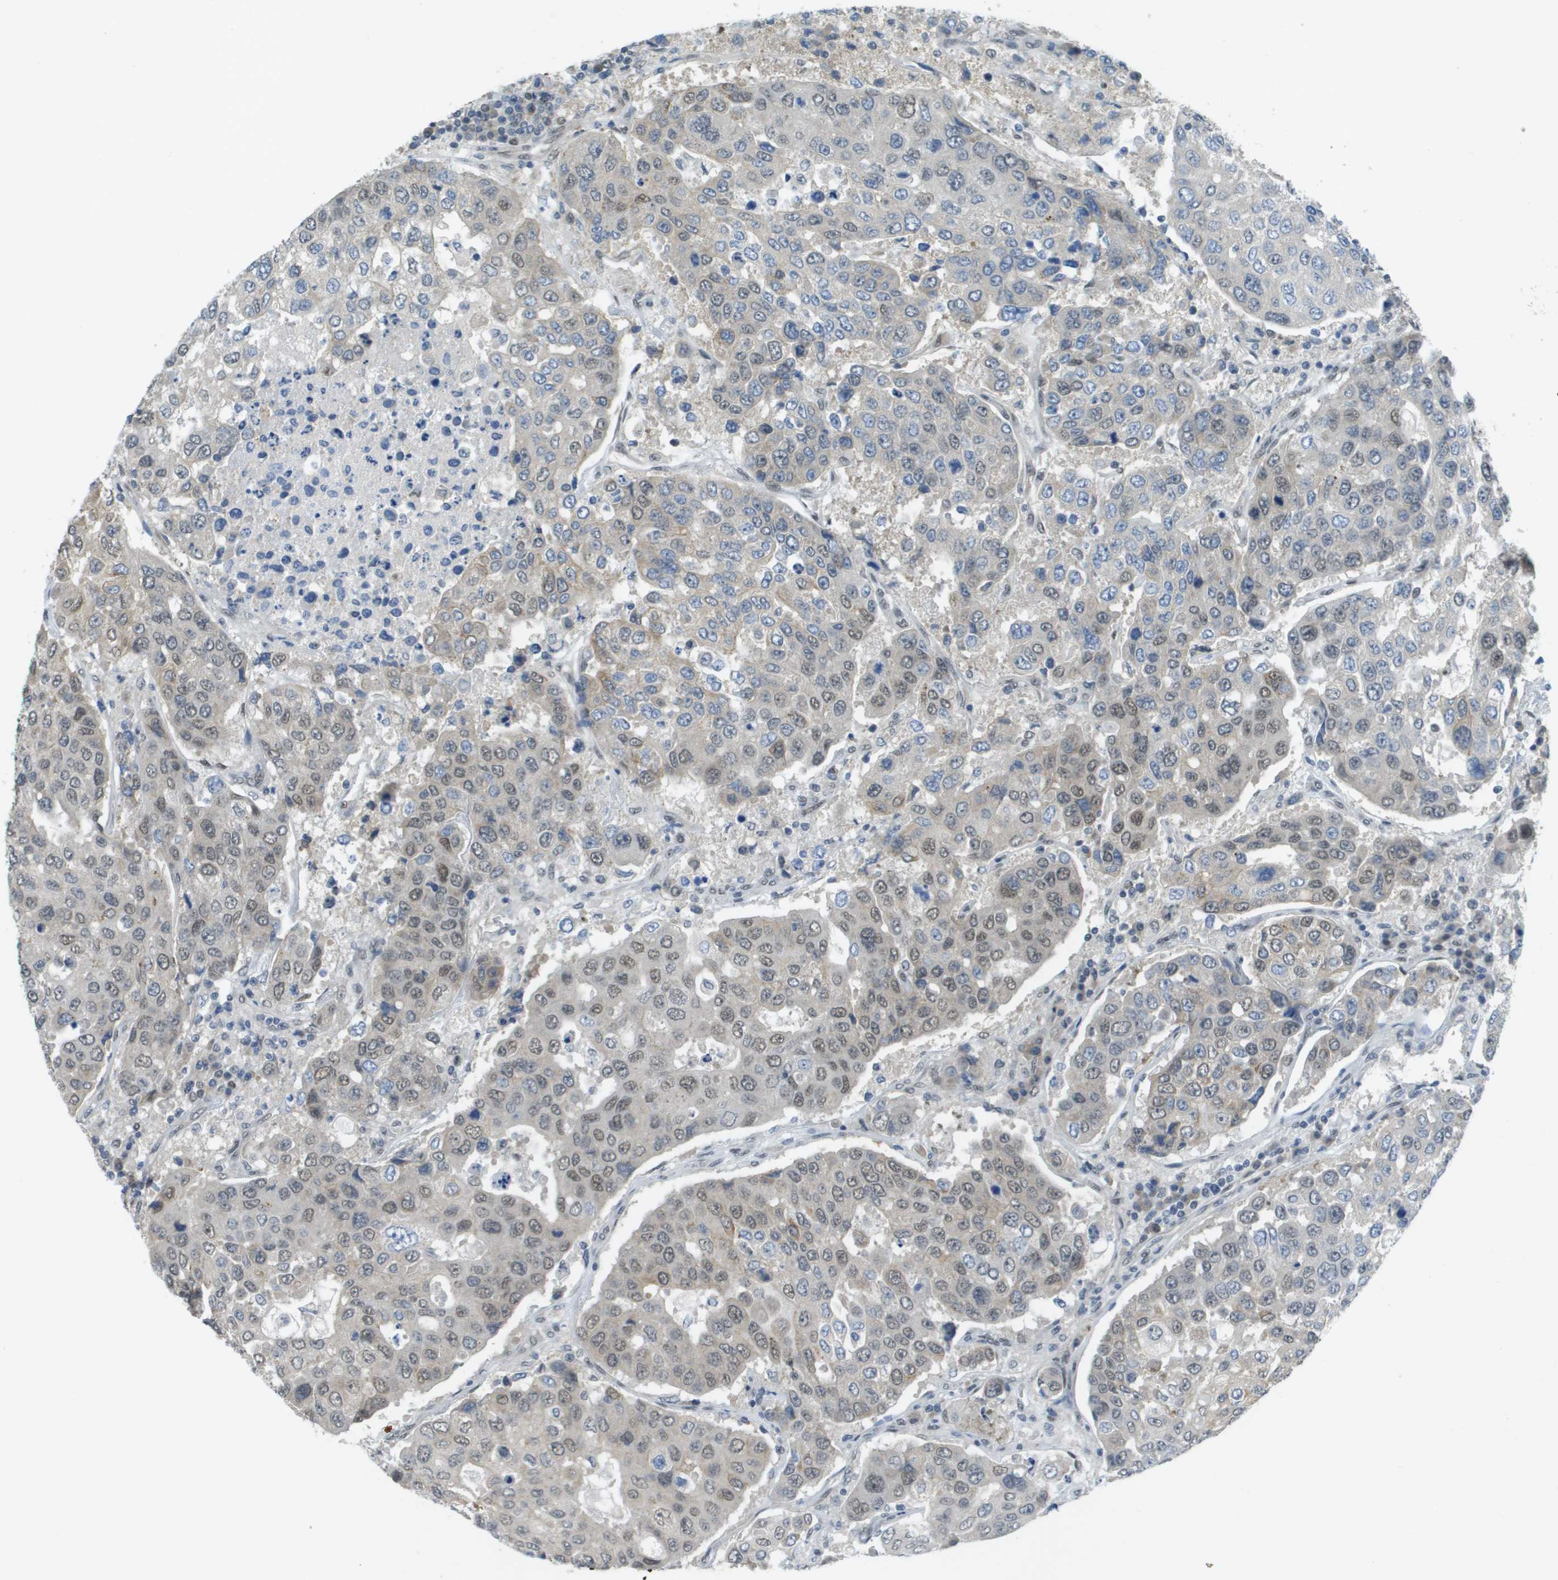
{"staining": {"intensity": "weak", "quantity": "25%-75%", "location": "nuclear"}, "tissue": "urothelial cancer", "cell_type": "Tumor cells", "image_type": "cancer", "snomed": [{"axis": "morphology", "description": "Urothelial carcinoma, High grade"}, {"axis": "topography", "description": "Lymph node"}, {"axis": "topography", "description": "Urinary bladder"}], "caption": "Brown immunohistochemical staining in urothelial carcinoma (high-grade) demonstrates weak nuclear staining in approximately 25%-75% of tumor cells.", "gene": "ARID1B", "patient": {"sex": "male", "age": 51}}